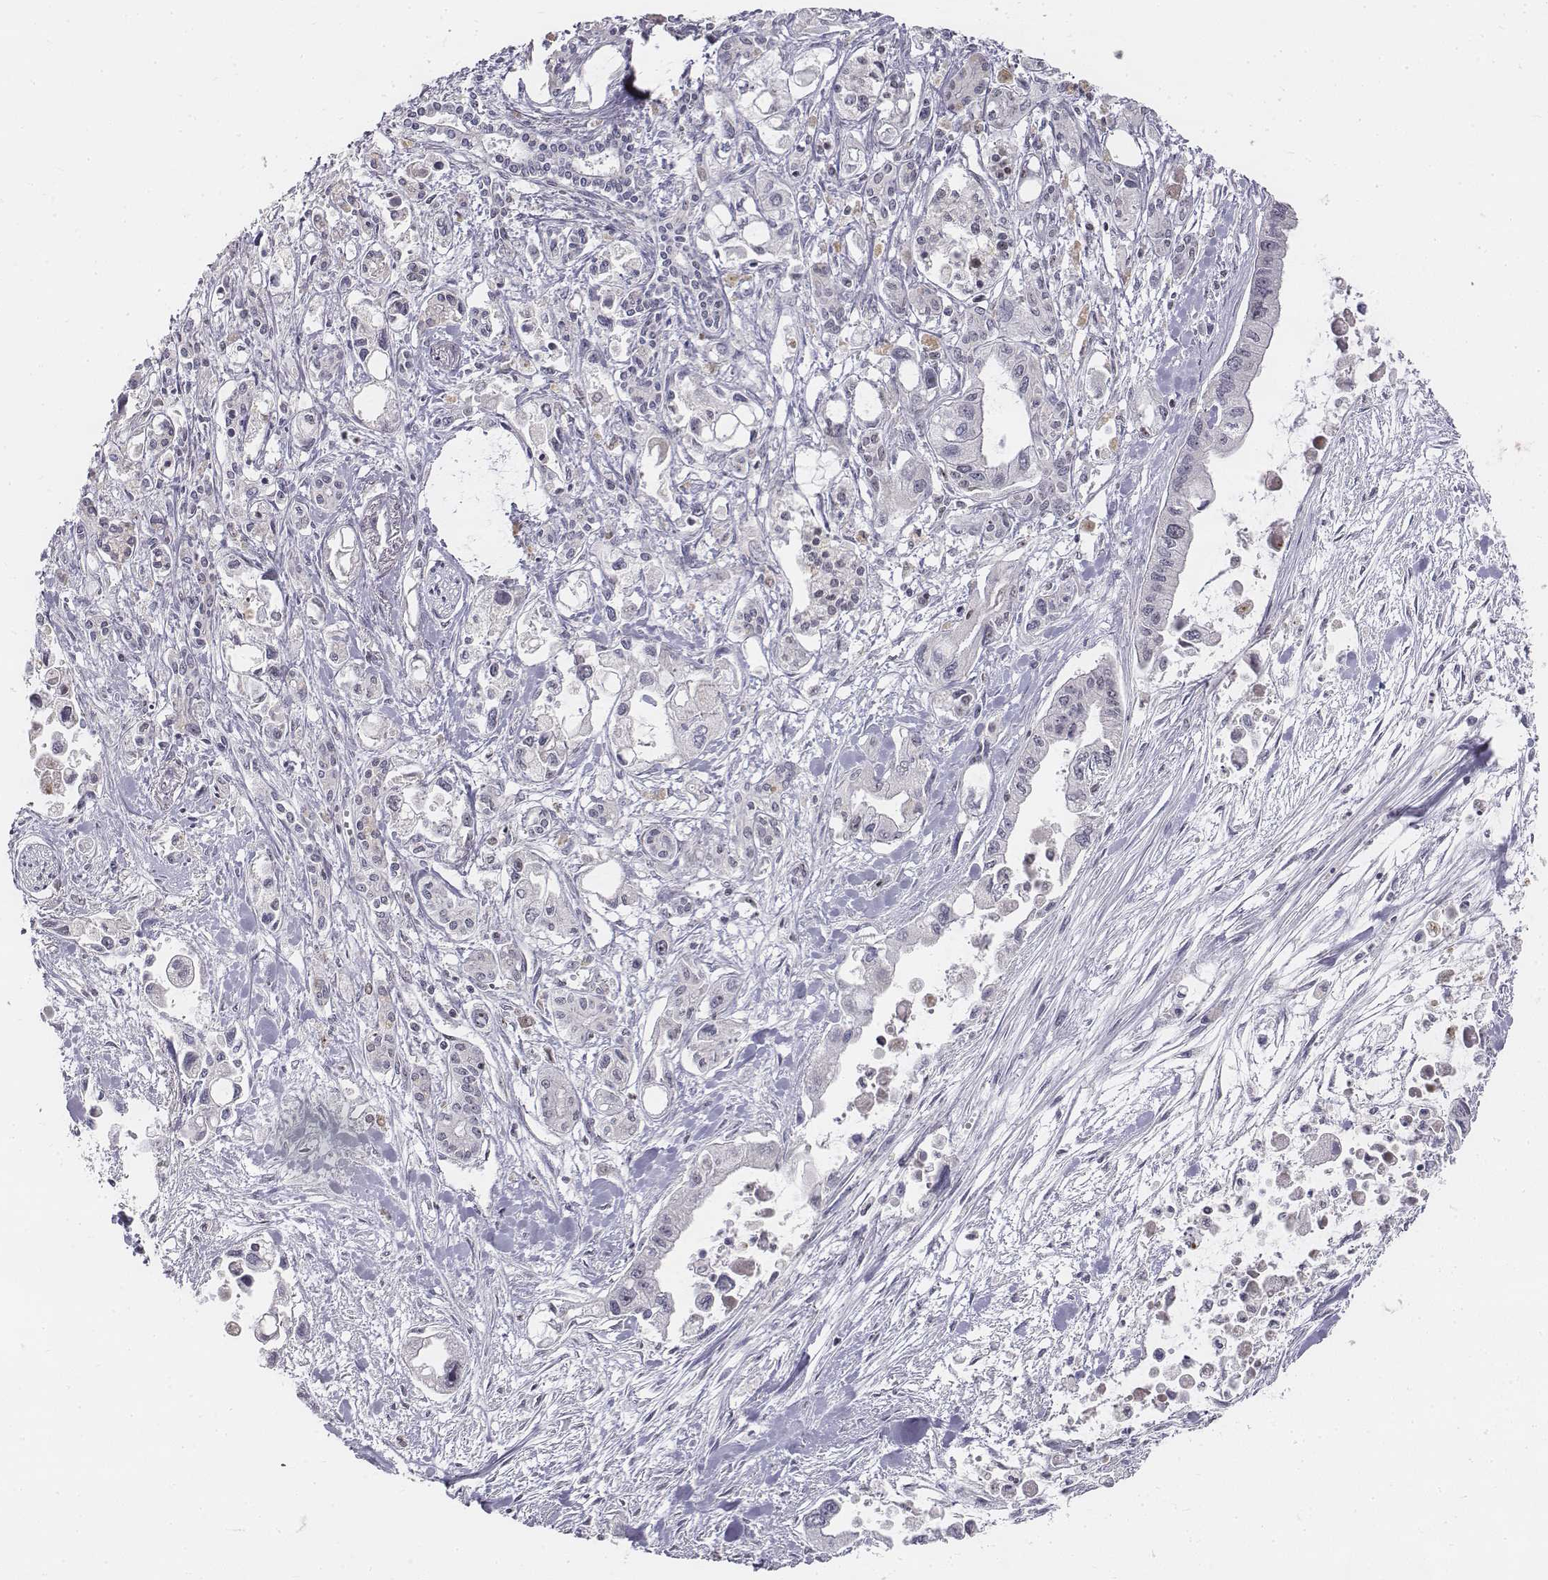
{"staining": {"intensity": "negative", "quantity": "none", "location": "none"}, "tissue": "pancreatic cancer", "cell_type": "Tumor cells", "image_type": "cancer", "snomed": [{"axis": "morphology", "description": "Adenocarcinoma, NOS"}, {"axis": "topography", "description": "Pancreas"}], "caption": "IHC histopathology image of neoplastic tissue: pancreatic adenocarcinoma stained with DAB (3,3'-diaminobenzidine) demonstrates no significant protein positivity in tumor cells. (DAB immunohistochemistry (IHC) visualized using brightfield microscopy, high magnification).", "gene": "PHF6", "patient": {"sex": "female", "age": 61}}